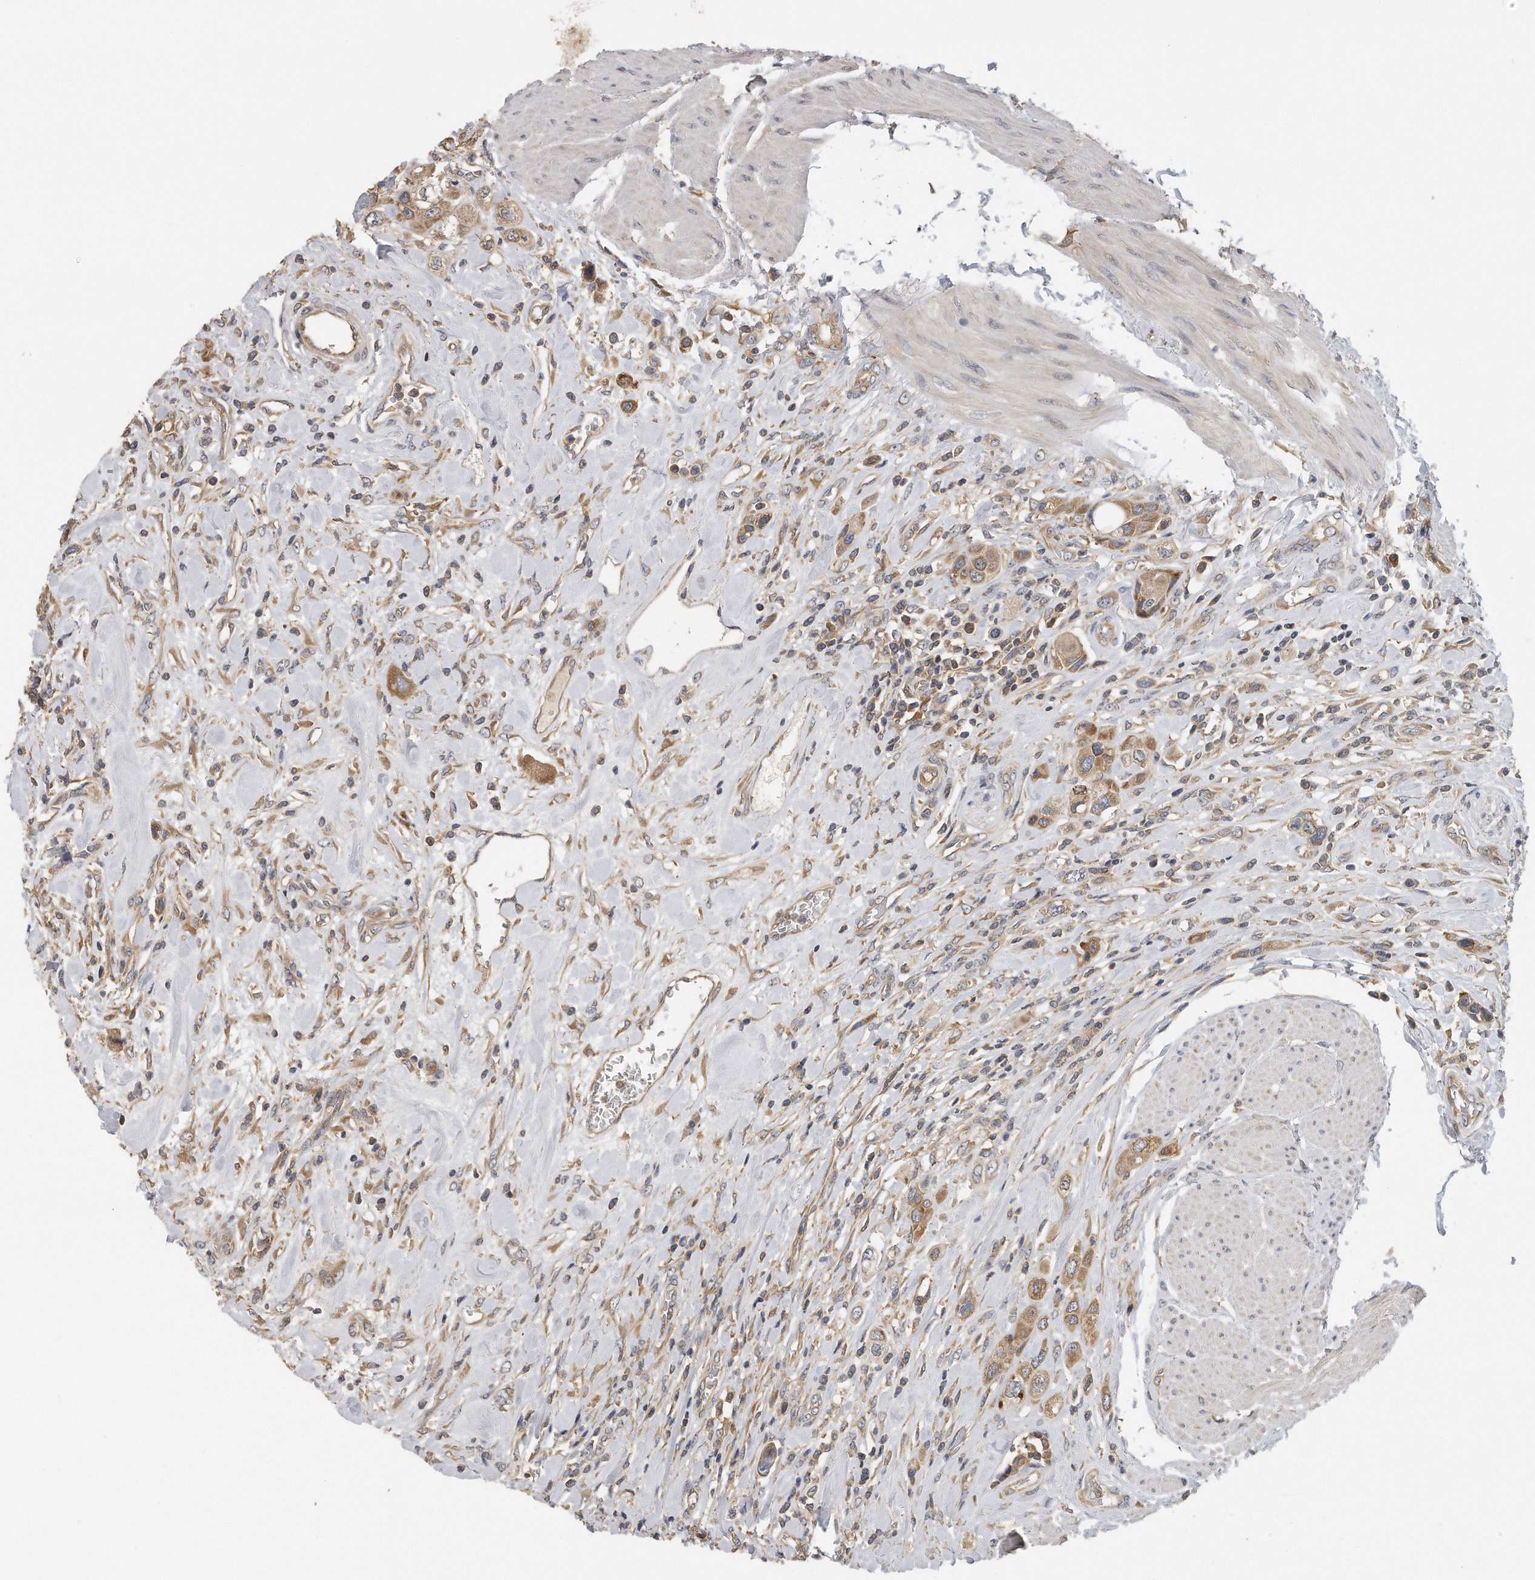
{"staining": {"intensity": "moderate", "quantity": ">75%", "location": "cytoplasmic/membranous"}, "tissue": "urothelial cancer", "cell_type": "Tumor cells", "image_type": "cancer", "snomed": [{"axis": "morphology", "description": "Urothelial carcinoma, High grade"}, {"axis": "topography", "description": "Urinary bladder"}], "caption": "A photomicrograph showing moderate cytoplasmic/membranous staining in approximately >75% of tumor cells in urothelial cancer, as visualized by brown immunohistochemical staining.", "gene": "EIF3I", "patient": {"sex": "male", "age": 50}}